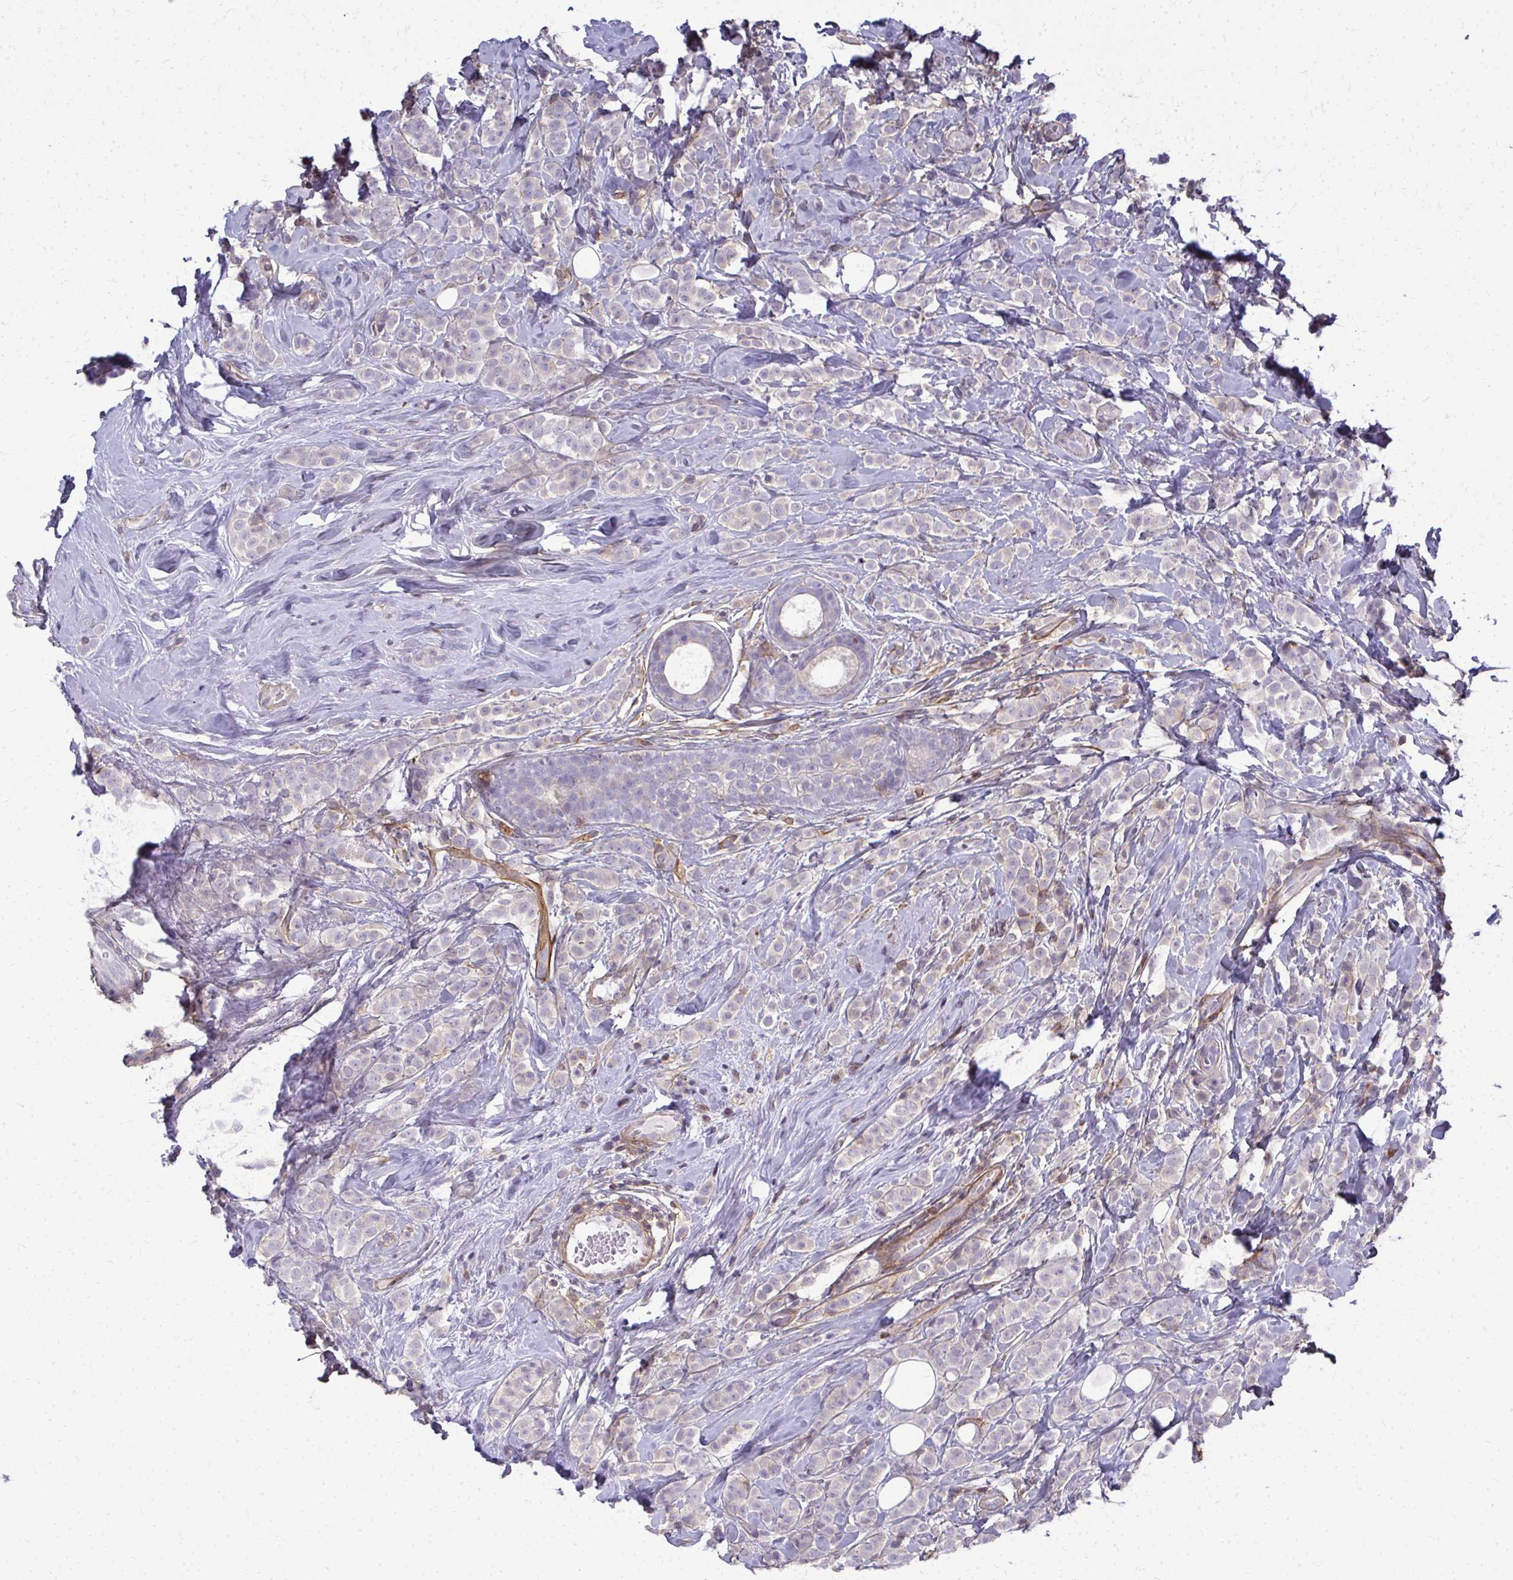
{"staining": {"intensity": "negative", "quantity": "none", "location": "none"}, "tissue": "breast cancer", "cell_type": "Tumor cells", "image_type": "cancer", "snomed": [{"axis": "morphology", "description": "Lobular carcinoma"}, {"axis": "topography", "description": "Breast"}], "caption": "High power microscopy histopathology image of an immunohistochemistry image of lobular carcinoma (breast), revealing no significant expression in tumor cells.", "gene": "AP5M1", "patient": {"sex": "female", "age": 49}}